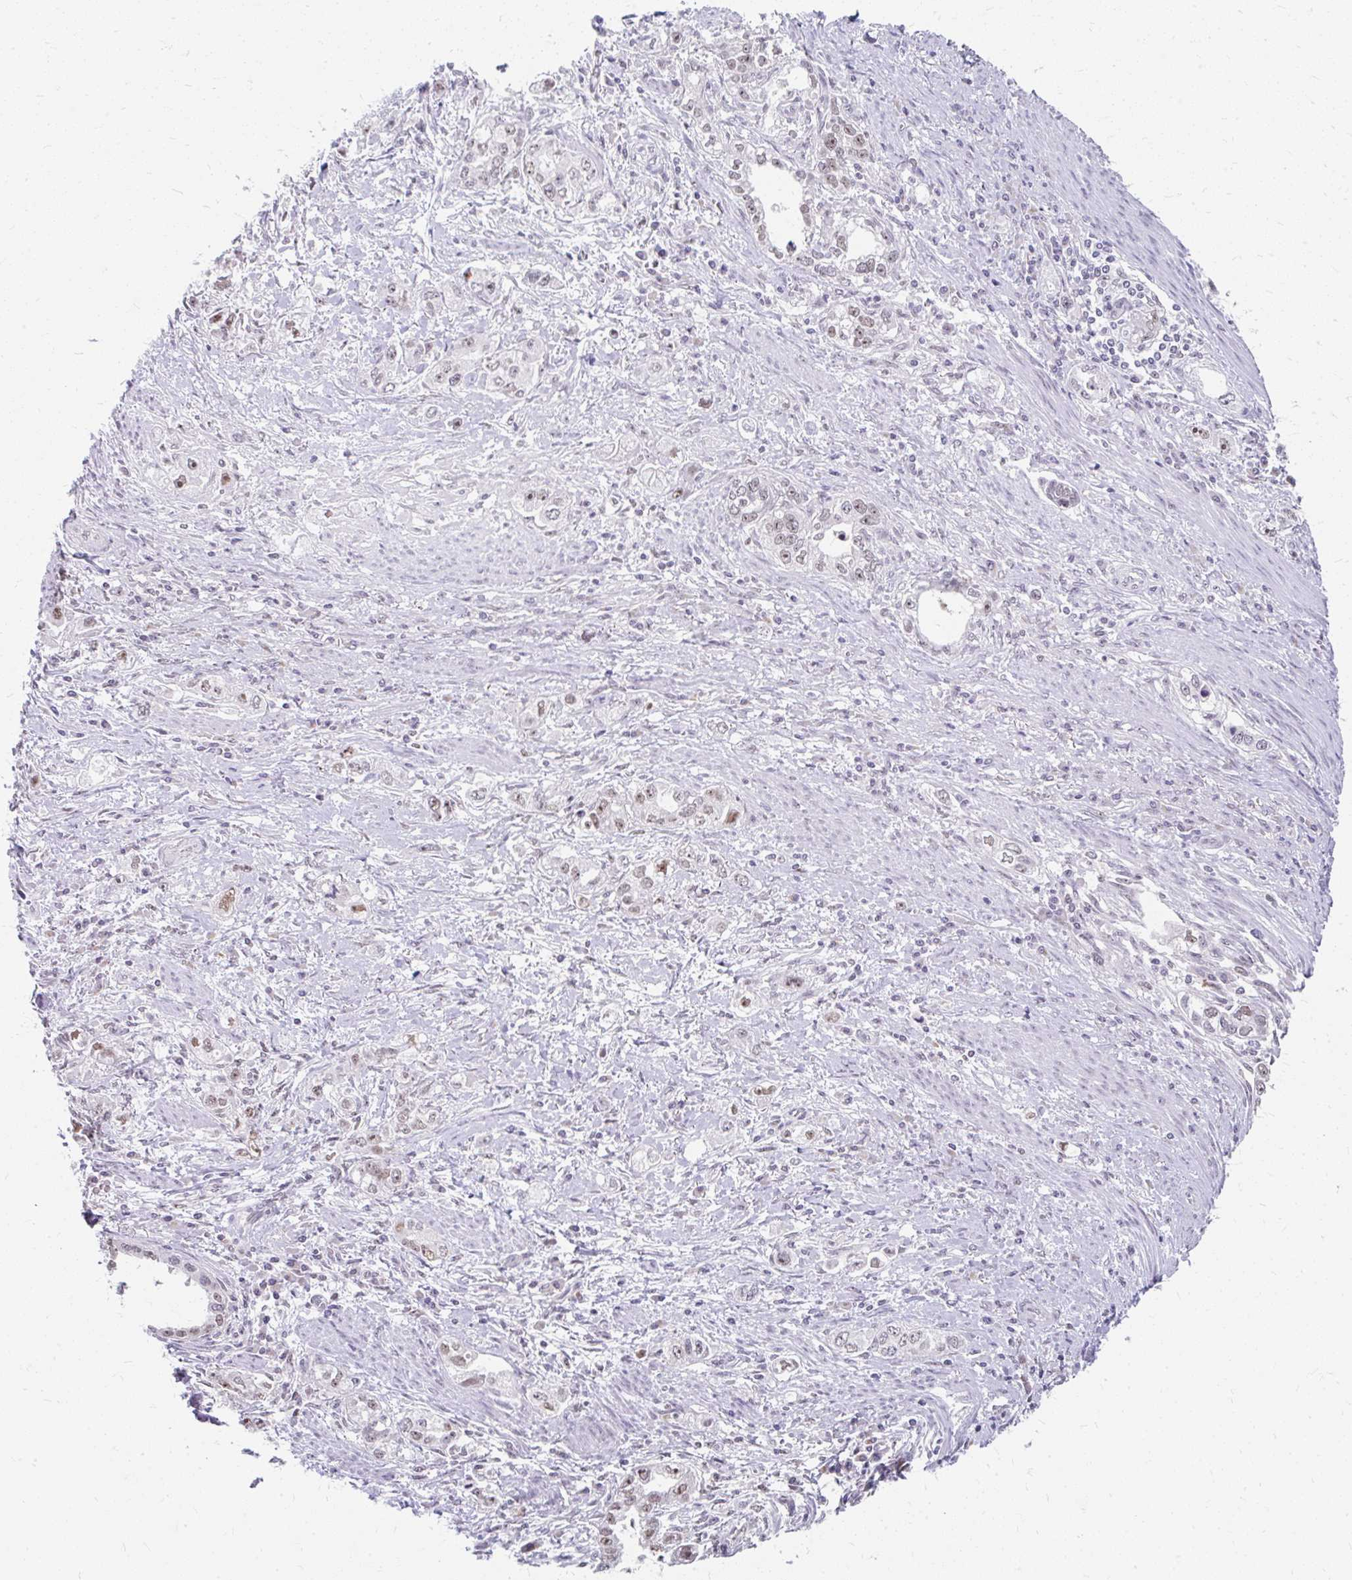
{"staining": {"intensity": "moderate", "quantity": "25%-75%", "location": "nuclear"}, "tissue": "stomach cancer", "cell_type": "Tumor cells", "image_type": "cancer", "snomed": [{"axis": "morphology", "description": "Adenocarcinoma, NOS"}, {"axis": "topography", "description": "Stomach, lower"}], "caption": "Stomach cancer (adenocarcinoma) was stained to show a protein in brown. There is medium levels of moderate nuclear positivity in about 25%-75% of tumor cells.", "gene": "GTF2H1", "patient": {"sex": "female", "age": 93}}